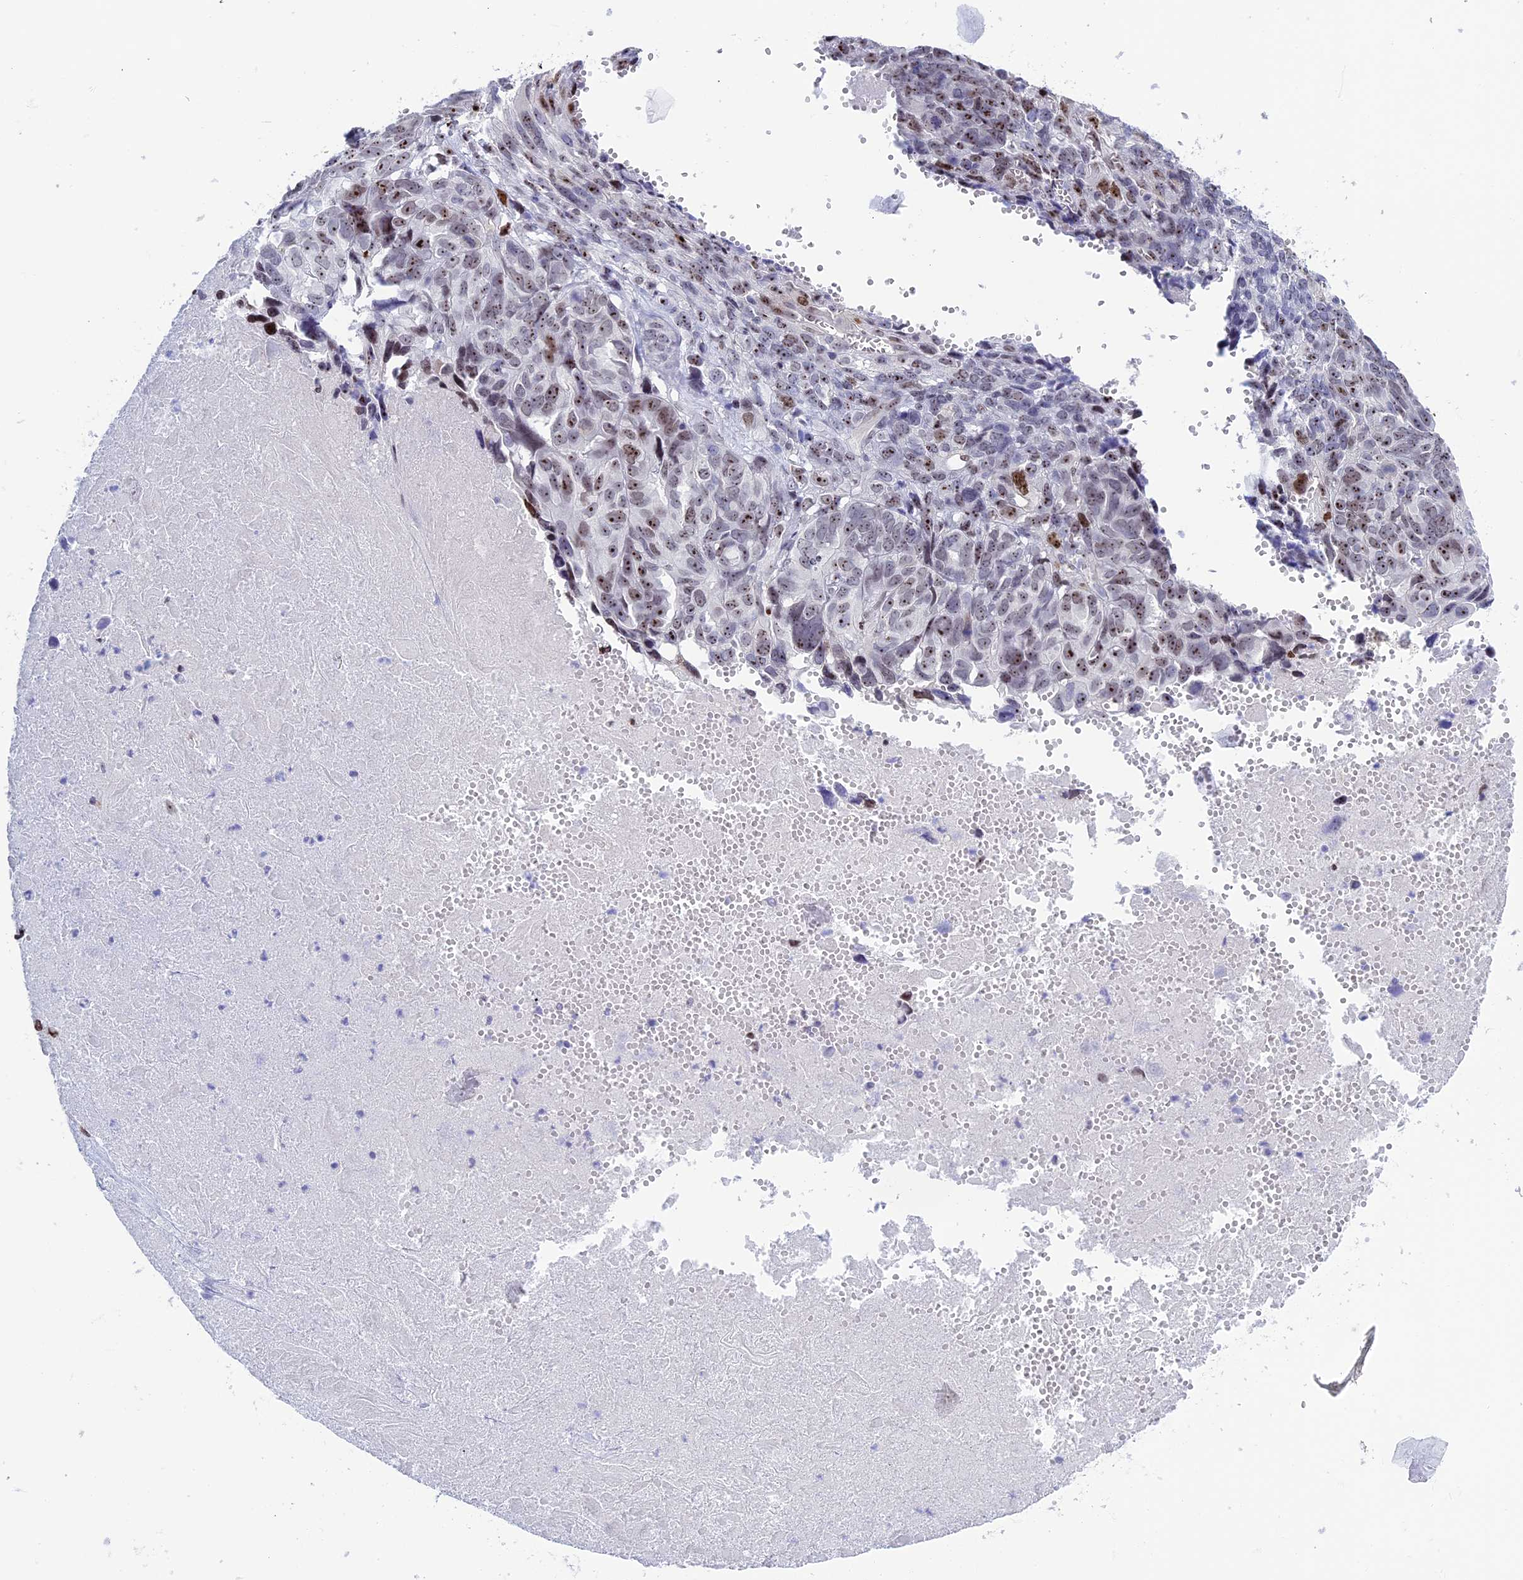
{"staining": {"intensity": "moderate", "quantity": ">75%", "location": "nuclear"}, "tissue": "ovarian cancer", "cell_type": "Tumor cells", "image_type": "cancer", "snomed": [{"axis": "morphology", "description": "Cystadenocarcinoma, serous, NOS"}, {"axis": "topography", "description": "Ovary"}], "caption": "Immunohistochemistry (IHC) photomicrograph of neoplastic tissue: human serous cystadenocarcinoma (ovarian) stained using immunohistochemistry (IHC) reveals medium levels of moderate protein expression localized specifically in the nuclear of tumor cells, appearing as a nuclear brown color.", "gene": "CCDC86", "patient": {"sex": "female", "age": 79}}